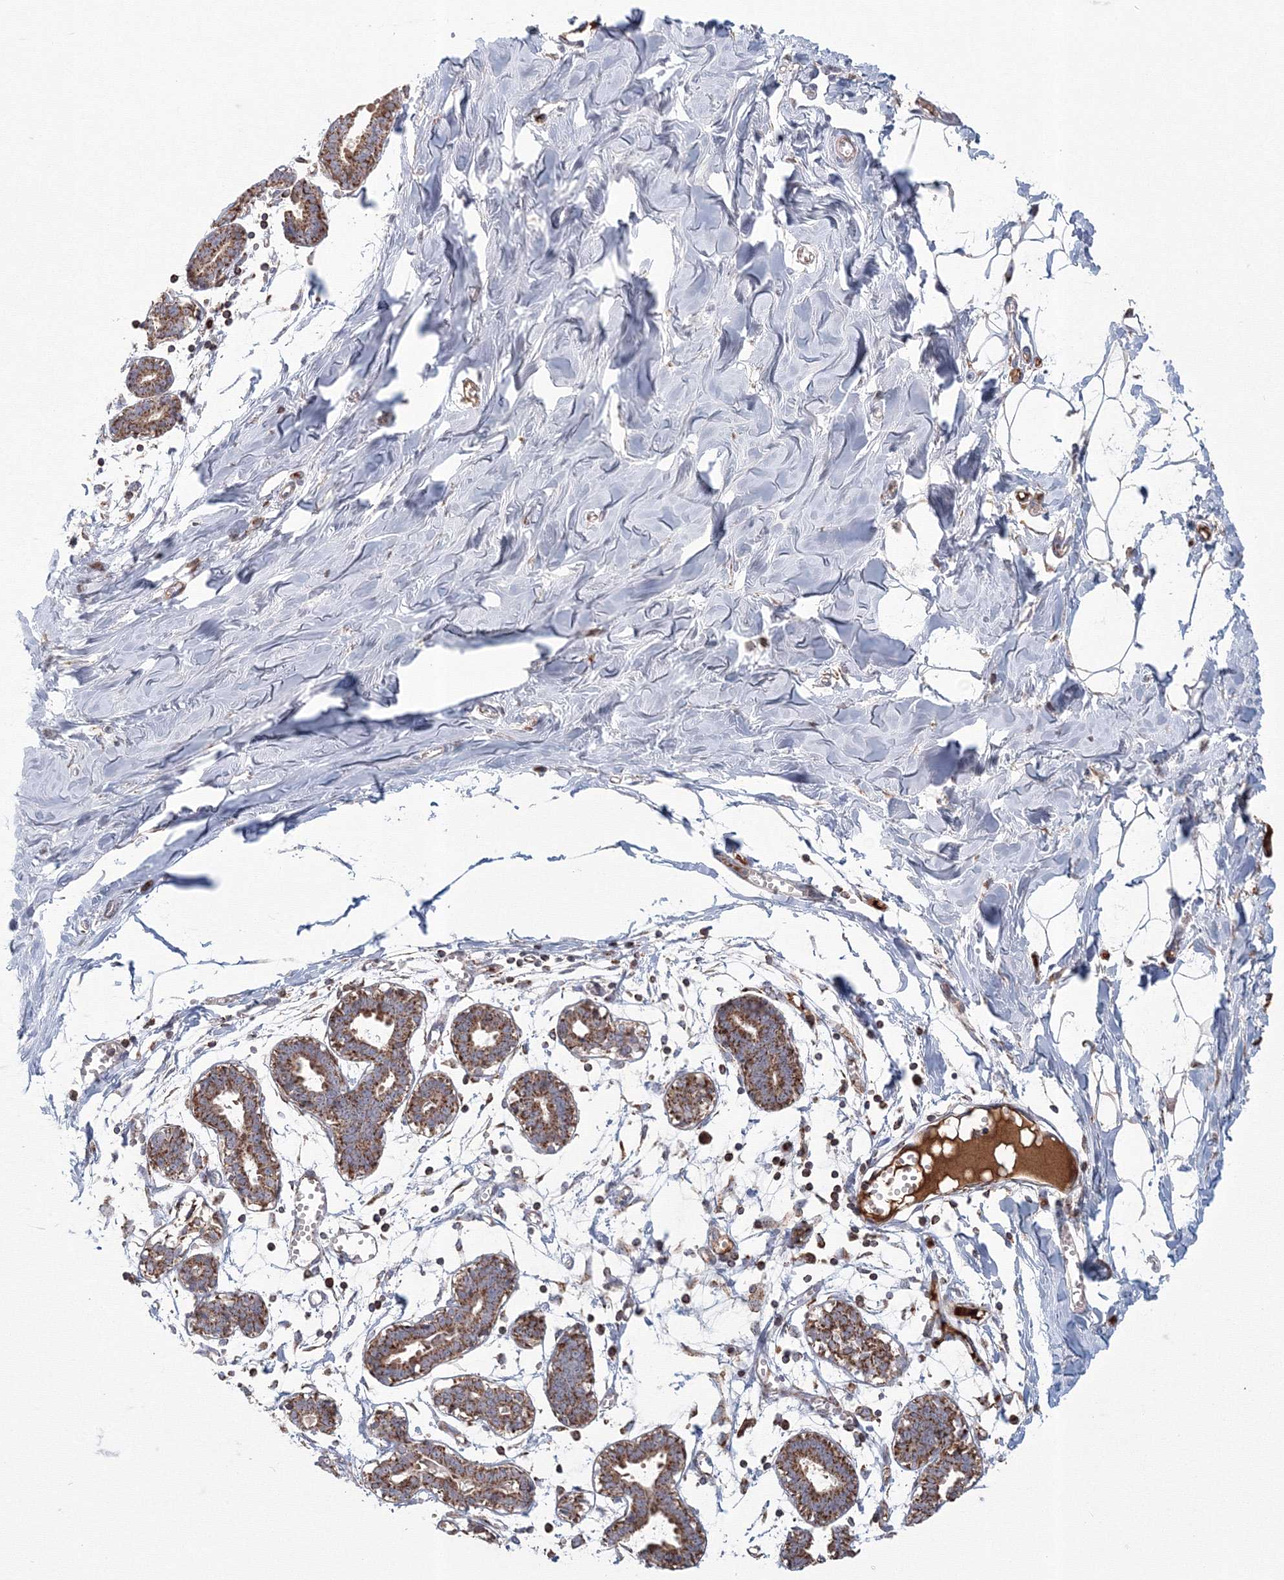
{"staining": {"intensity": "weak", "quantity": "25%-75%", "location": "cytoplasmic/membranous"}, "tissue": "breast", "cell_type": "Adipocytes", "image_type": "normal", "snomed": [{"axis": "morphology", "description": "Normal tissue, NOS"}, {"axis": "topography", "description": "Breast"}], "caption": "An immunohistochemistry micrograph of unremarkable tissue is shown. Protein staining in brown labels weak cytoplasmic/membranous positivity in breast within adipocytes.", "gene": "GRPEL1", "patient": {"sex": "female", "age": 27}}